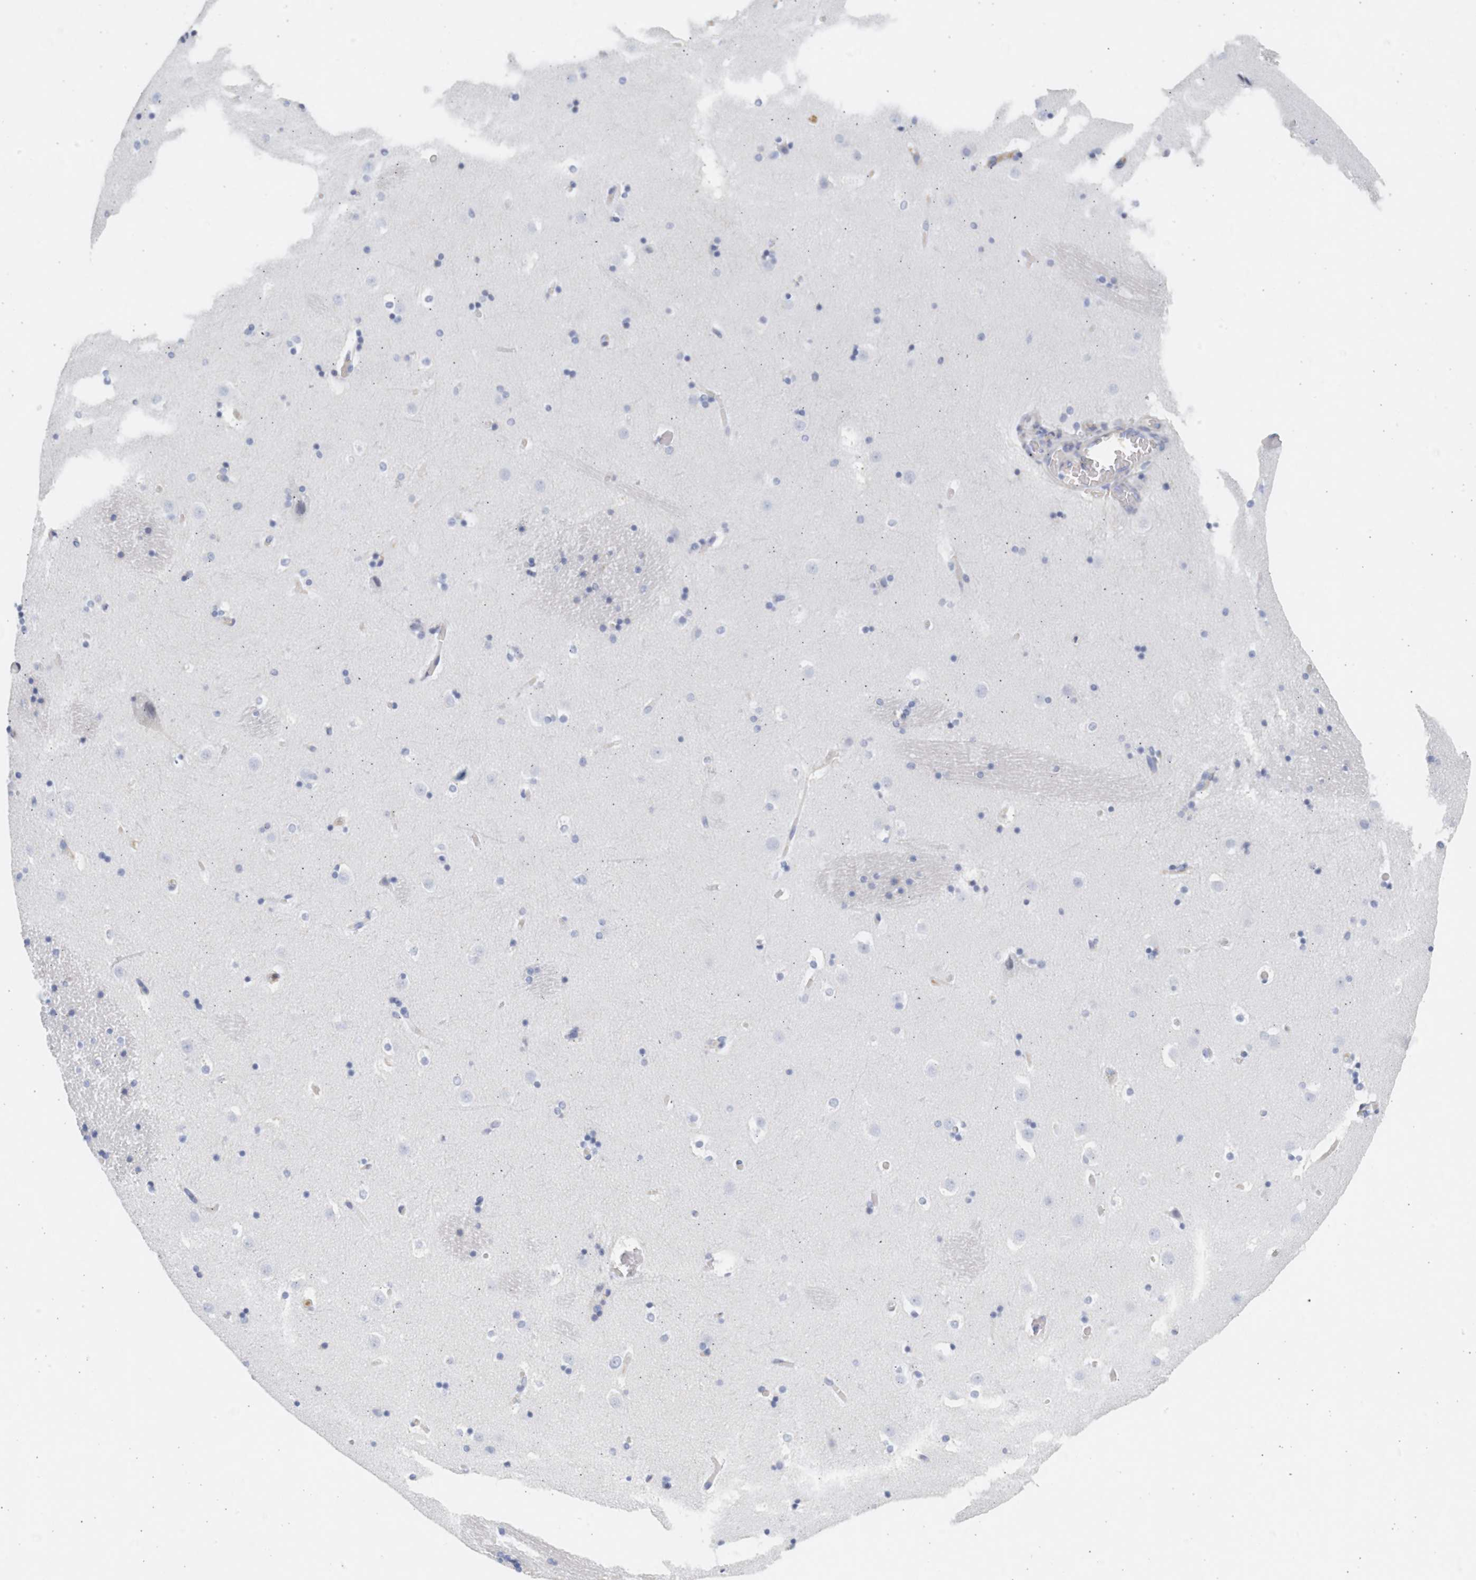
{"staining": {"intensity": "negative", "quantity": "none", "location": "none"}, "tissue": "caudate", "cell_type": "Glial cells", "image_type": "normal", "snomed": [{"axis": "morphology", "description": "Normal tissue, NOS"}, {"axis": "topography", "description": "Lateral ventricle wall"}], "caption": "Immunohistochemistry photomicrograph of benign caudate stained for a protein (brown), which displays no expression in glial cells.", "gene": "SPATA3", "patient": {"sex": "male", "age": 45}}